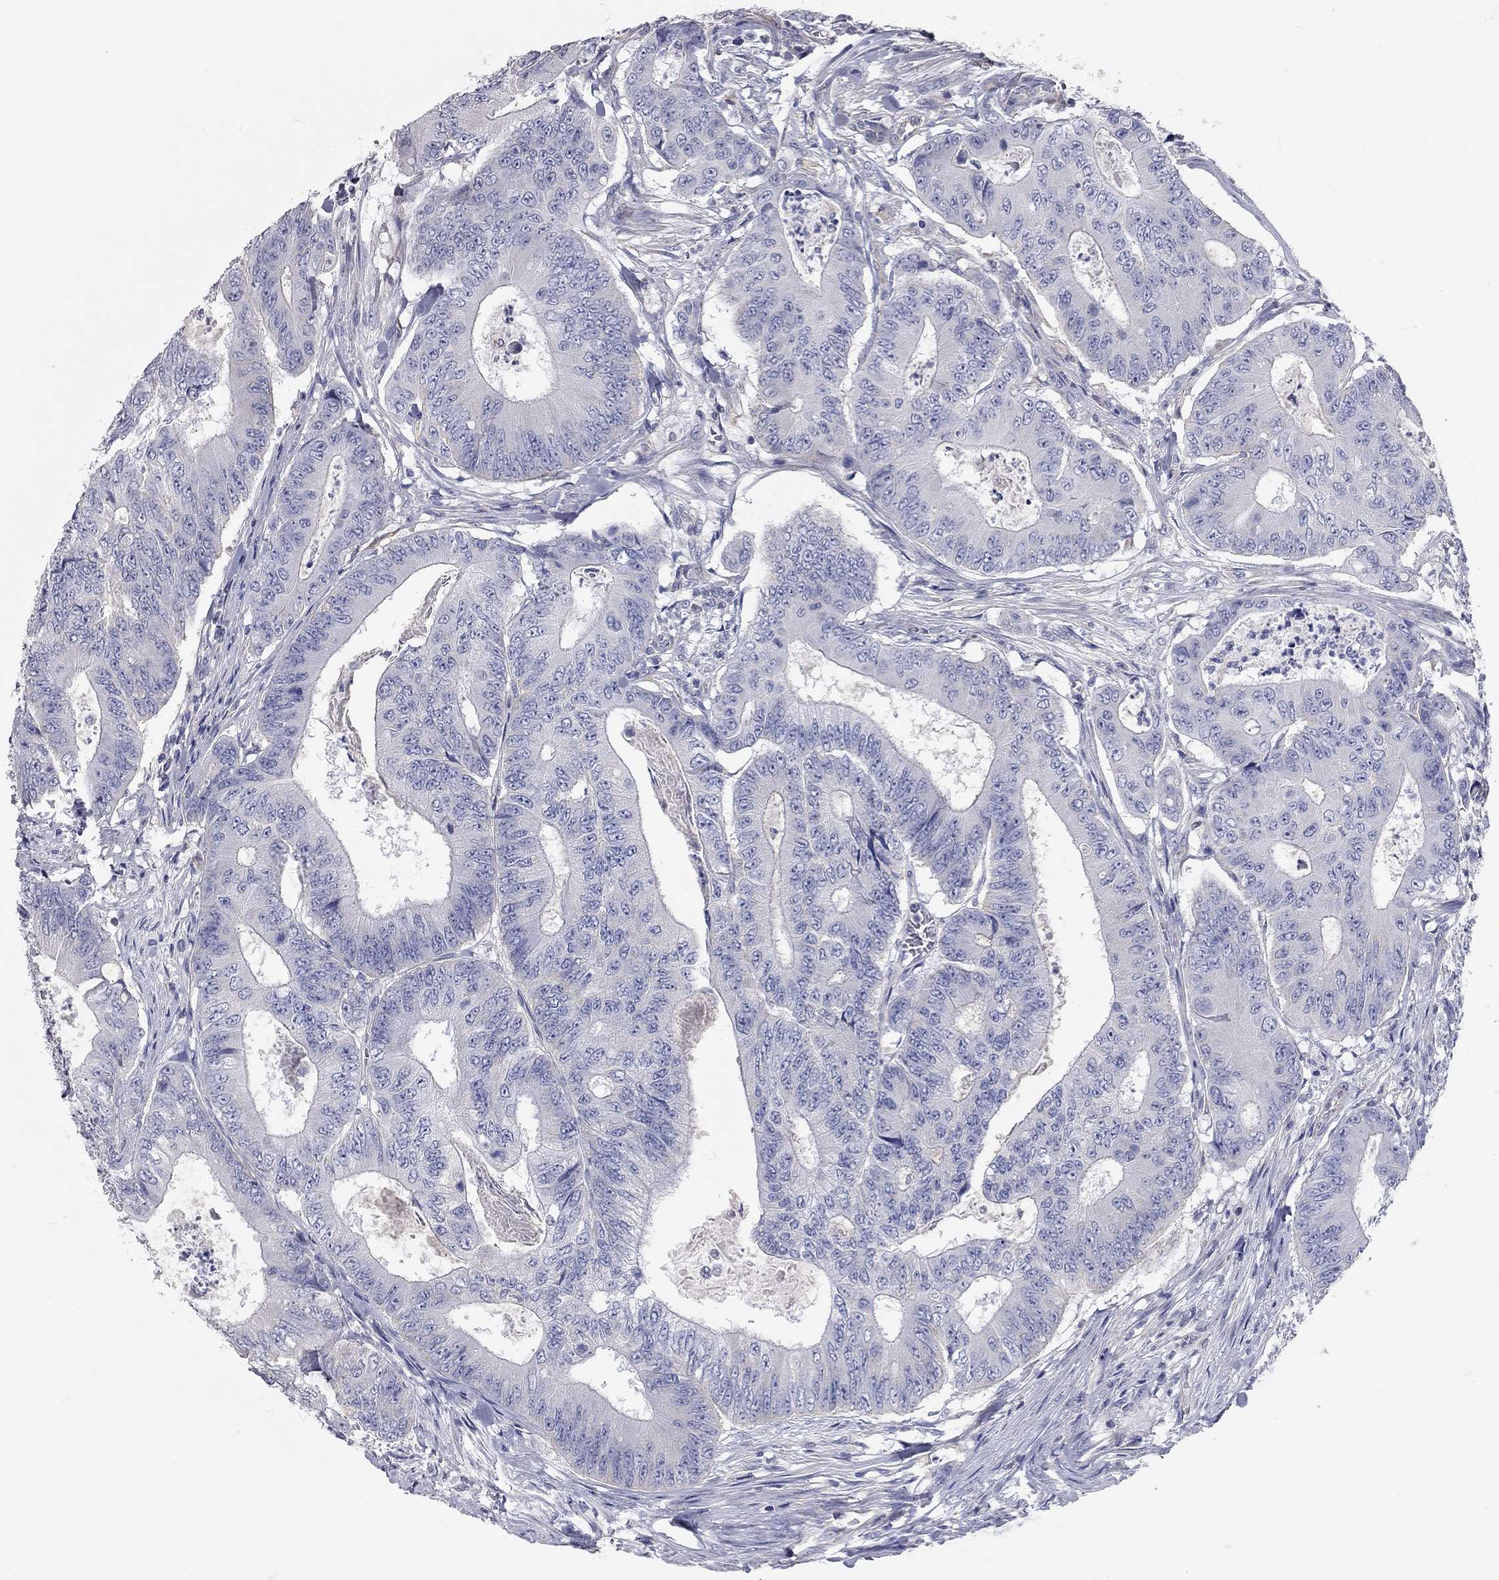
{"staining": {"intensity": "negative", "quantity": "none", "location": "none"}, "tissue": "colorectal cancer", "cell_type": "Tumor cells", "image_type": "cancer", "snomed": [{"axis": "morphology", "description": "Adenocarcinoma, NOS"}, {"axis": "topography", "description": "Colon"}], "caption": "High magnification brightfield microscopy of colorectal adenocarcinoma stained with DAB (3,3'-diaminobenzidine) (brown) and counterstained with hematoxylin (blue): tumor cells show no significant positivity. (DAB (3,3'-diaminobenzidine) immunohistochemistry (IHC), high magnification).", "gene": "C10orf90", "patient": {"sex": "female", "age": 48}}